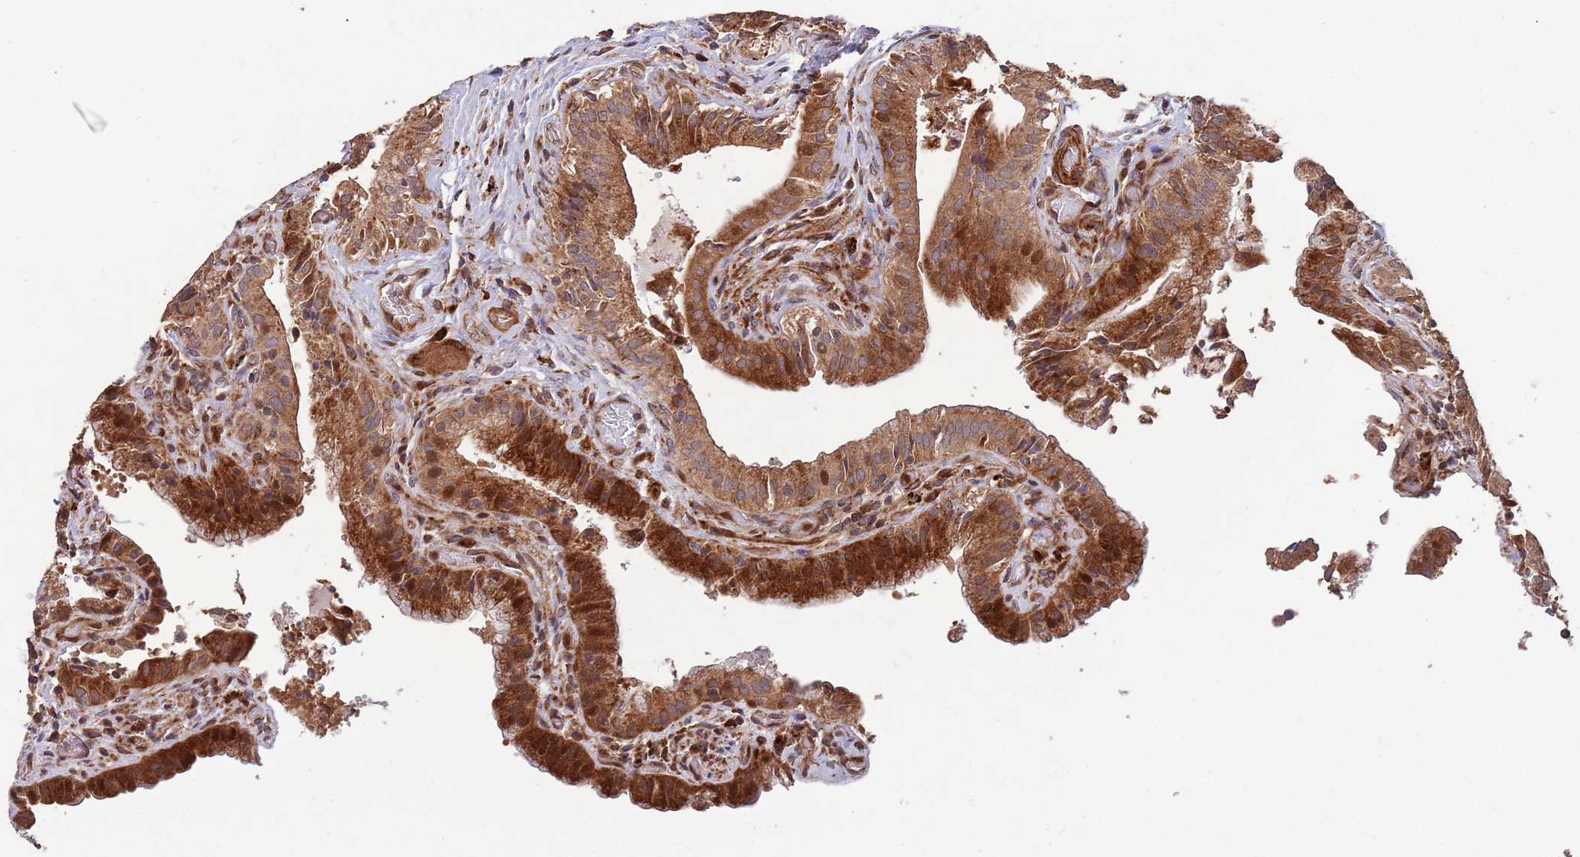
{"staining": {"intensity": "strong", "quantity": ">75%", "location": "cytoplasmic/membranous"}, "tissue": "gallbladder", "cell_type": "Glandular cells", "image_type": "normal", "snomed": [{"axis": "morphology", "description": "Normal tissue, NOS"}, {"axis": "topography", "description": "Gallbladder"}], "caption": "A brown stain shows strong cytoplasmic/membranous staining of a protein in glandular cells of normal gallbladder. (DAB (3,3'-diaminobenzidine) IHC with brightfield microscopy, high magnification).", "gene": "ZNF428", "patient": {"sex": "male", "age": 24}}